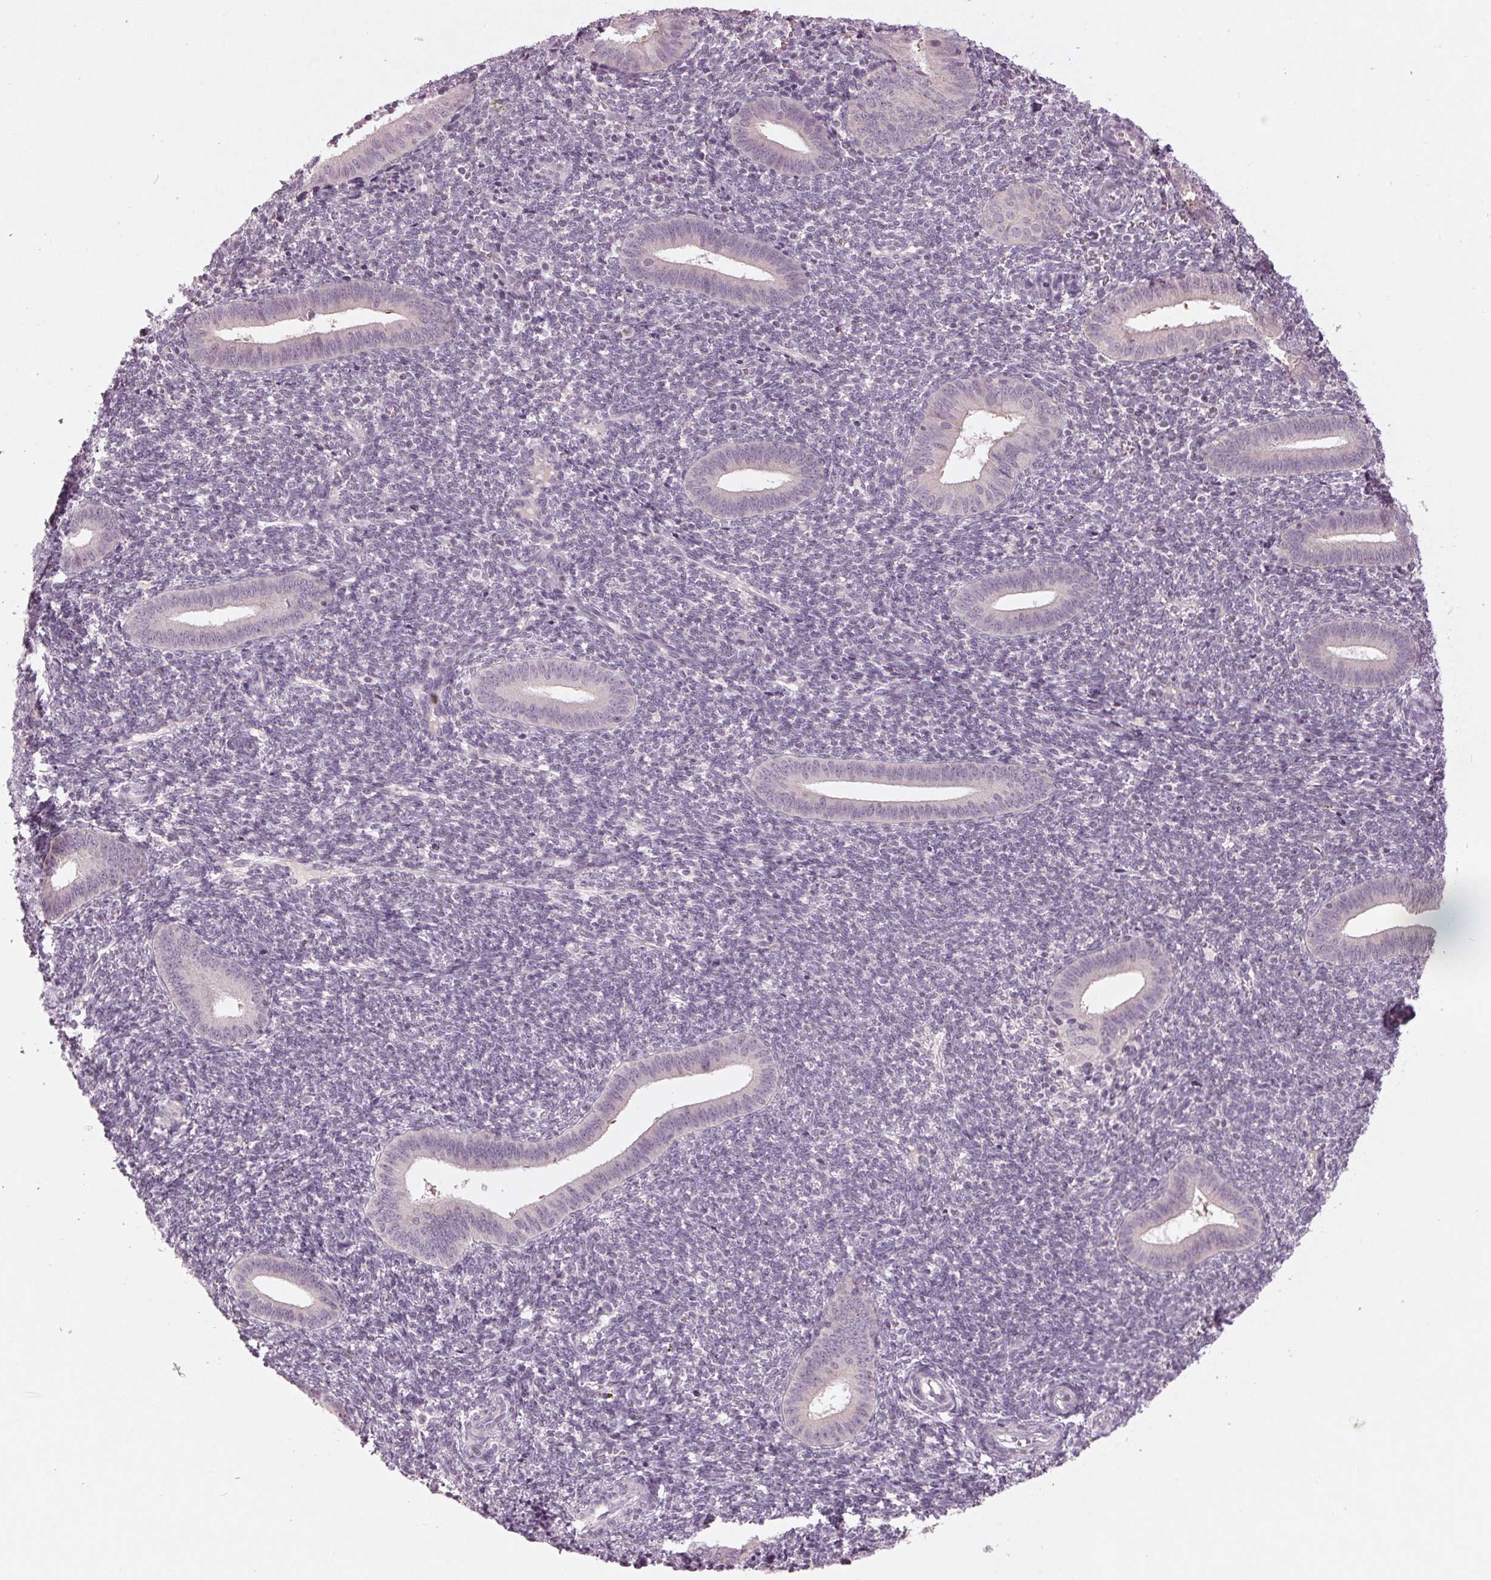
{"staining": {"intensity": "negative", "quantity": "none", "location": "none"}, "tissue": "endometrium", "cell_type": "Cells in endometrial stroma", "image_type": "normal", "snomed": [{"axis": "morphology", "description": "Normal tissue, NOS"}, {"axis": "topography", "description": "Endometrium"}], "caption": "DAB immunohistochemical staining of unremarkable human endometrium demonstrates no significant staining in cells in endometrial stroma.", "gene": "ZNF605", "patient": {"sex": "female", "age": 25}}